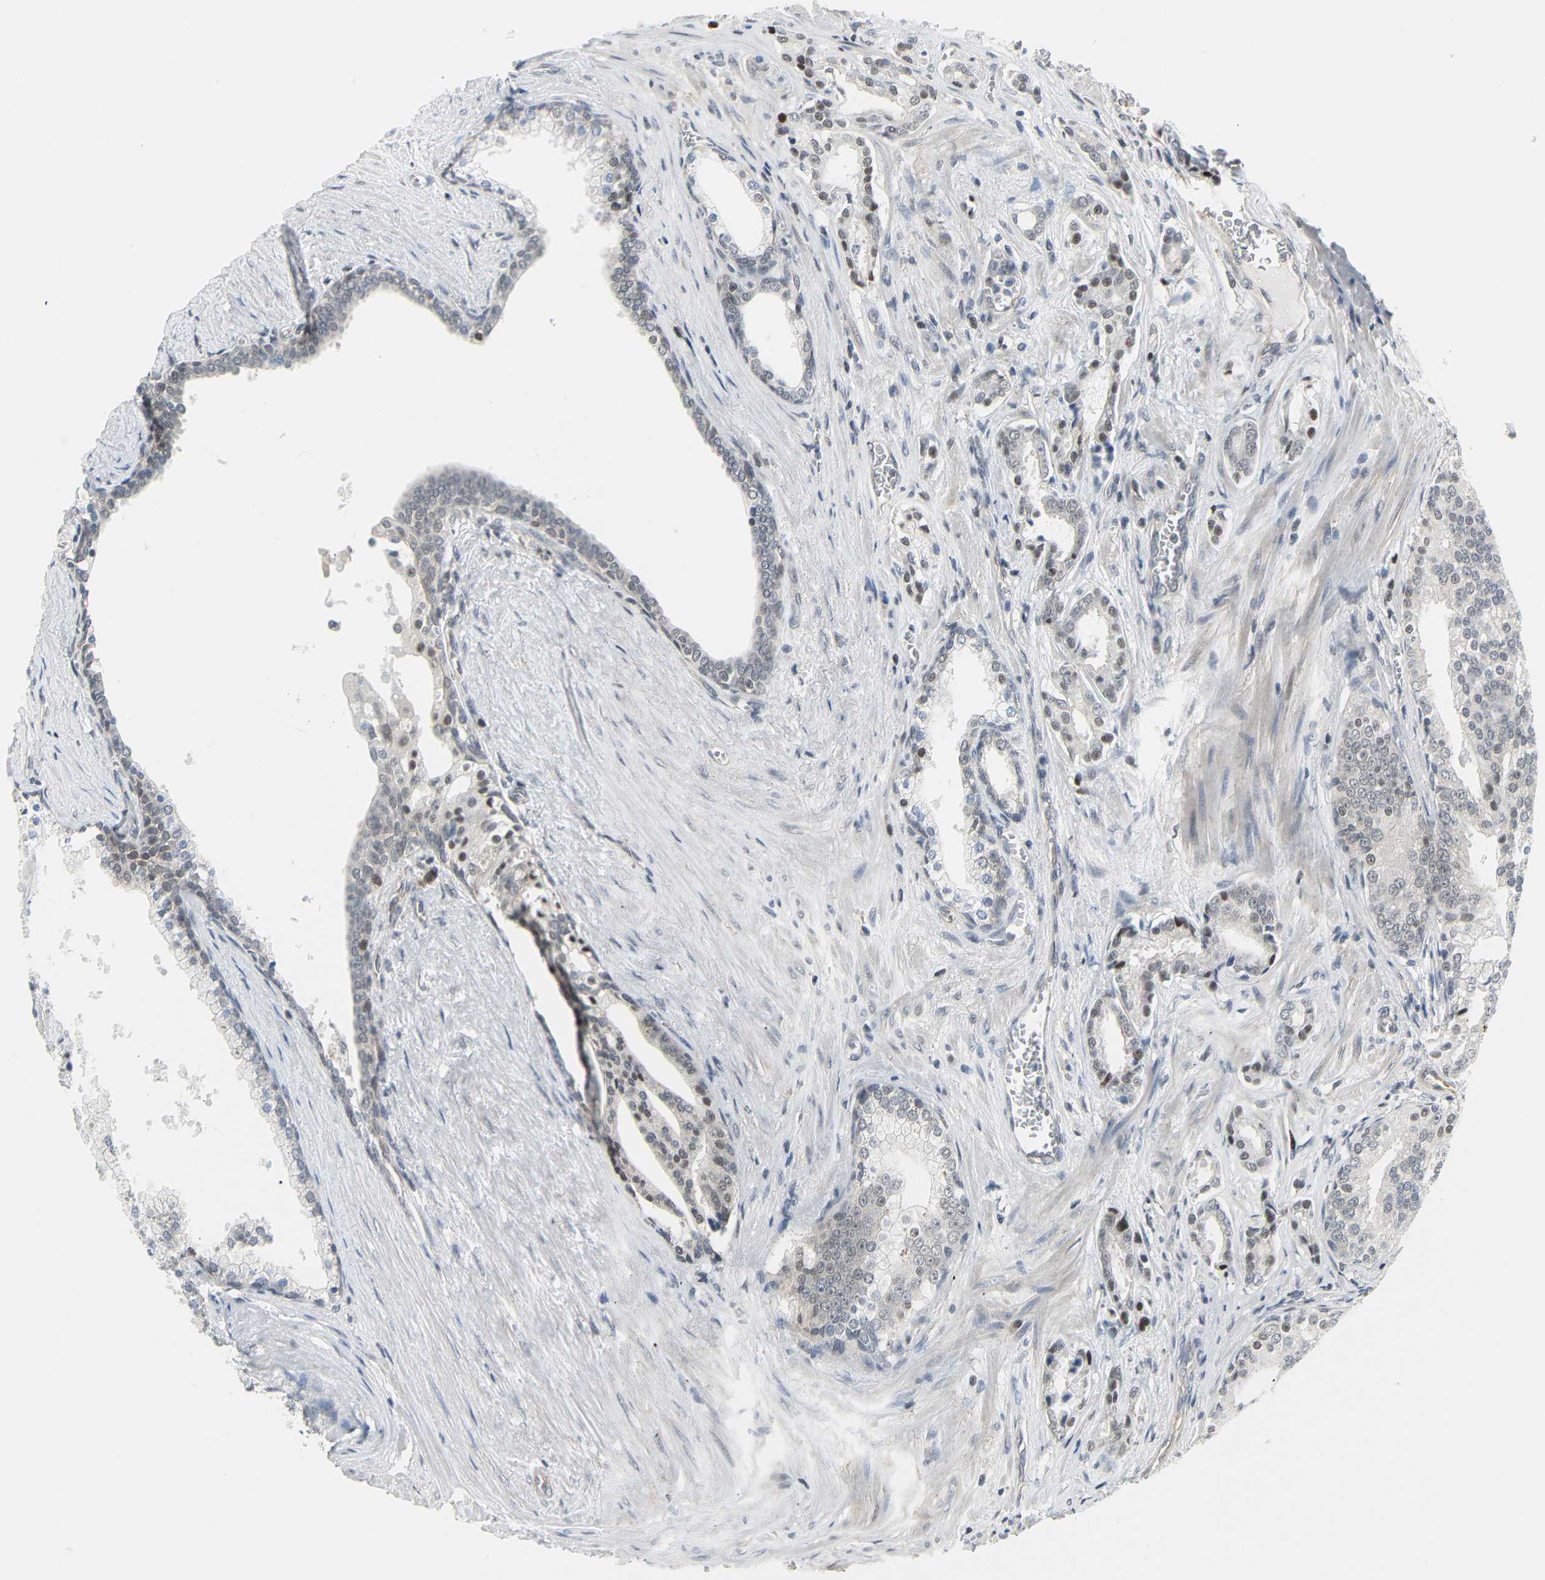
{"staining": {"intensity": "weak", "quantity": "<25%", "location": "nuclear"}, "tissue": "prostate cancer", "cell_type": "Tumor cells", "image_type": "cancer", "snomed": [{"axis": "morphology", "description": "Adenocarcinoma, Low grade"}, {"axis": "topography", "description": "Prostate"}], "caption": "This is an IHC photomicrograph of prostate cancer (adenocarcinoma (low-grade)). There is no staining in tumor cells.", "gene": "IMPG2", "patient": {"sex": "male", "age": 58}}